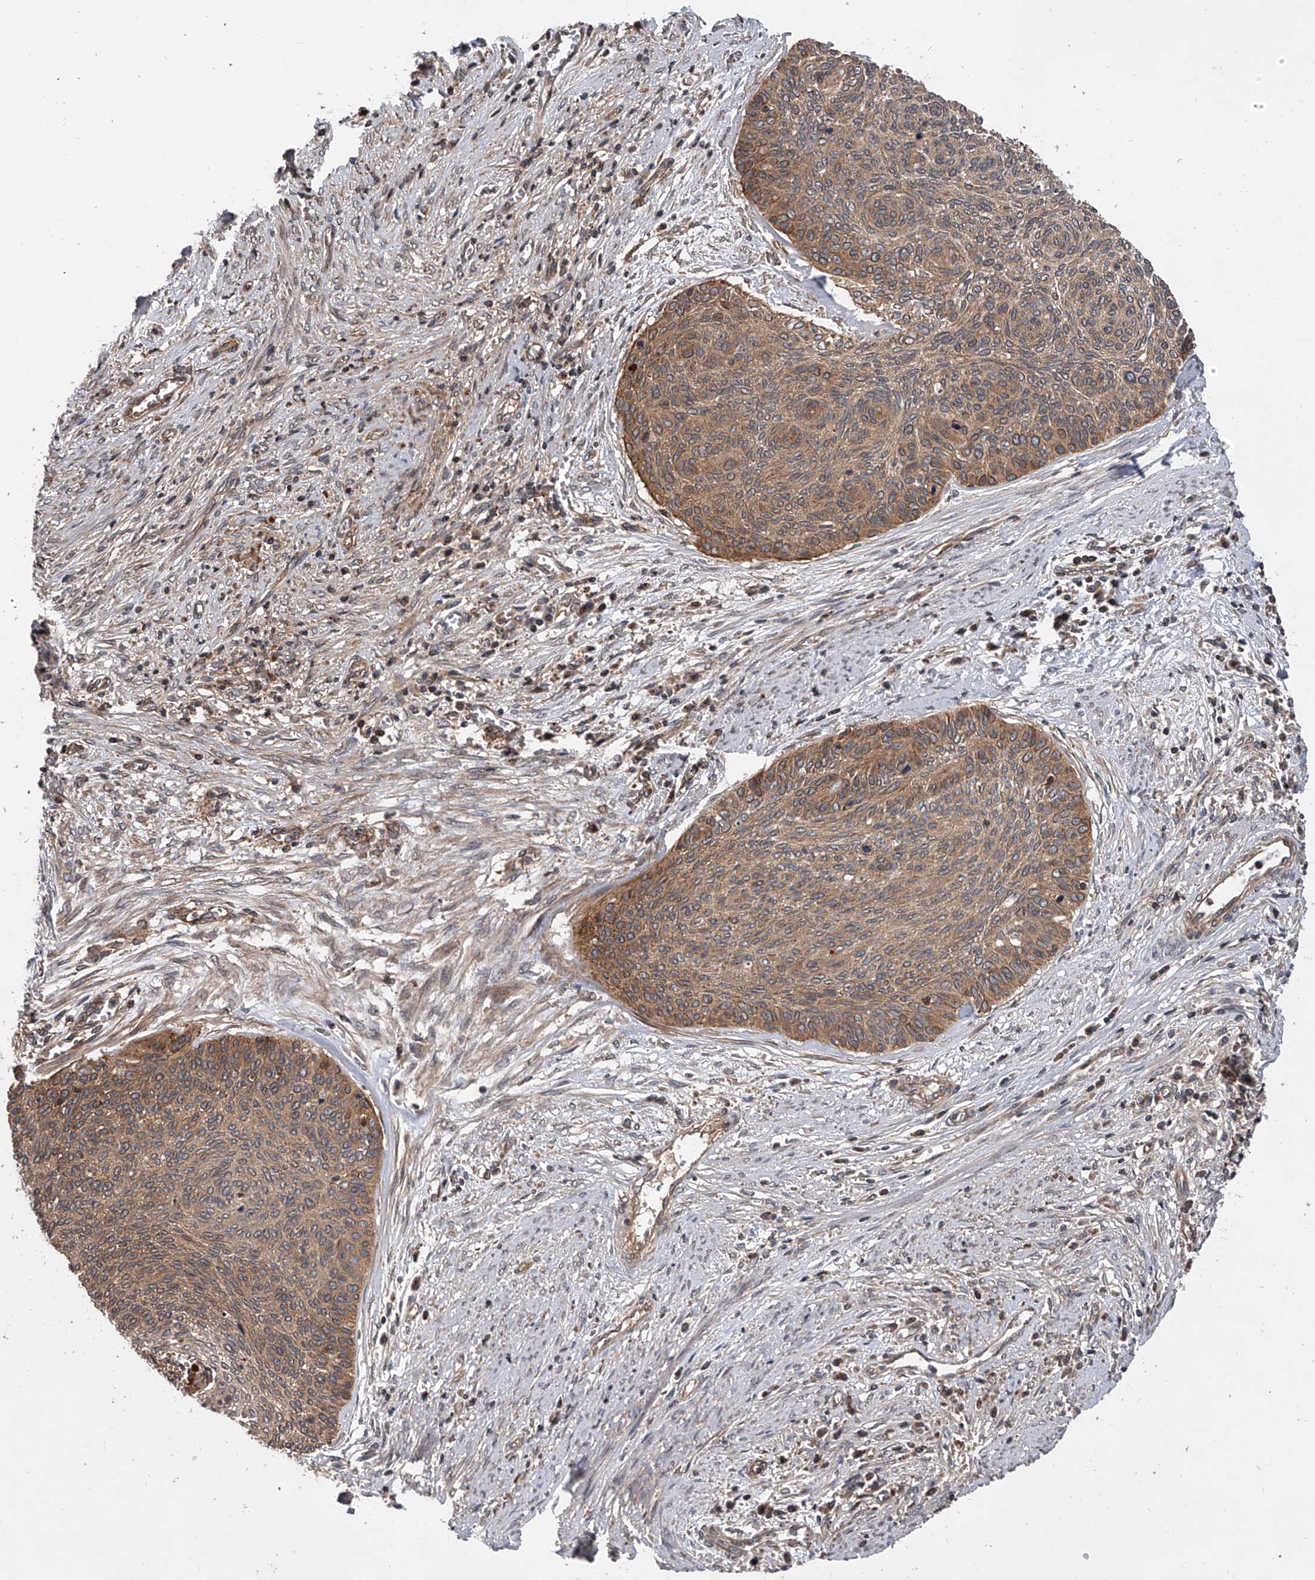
{"staining": {"intensity": "moderate", "quantity": ">75%", "location": "cytoplasmic/membranous"}, "tissue": "cervical cancer", "cell_type": "Tumor cells", "image_type": "cancer", "snomed": [{"axis": "morphology", "description": "Squamous cell carcinoma, NOS"}, {"axis": "topography", "description": "Cervix"}], "caption": "An IHC micrograph of tumor tissue is shown. Protein staining in brown highlights moderate cytoplasmic/membranous positivity in cervical squamous cell carcinoma within tumor cells.", "gene": "USP47", "patient": {"sex": "female", "age": 55}}